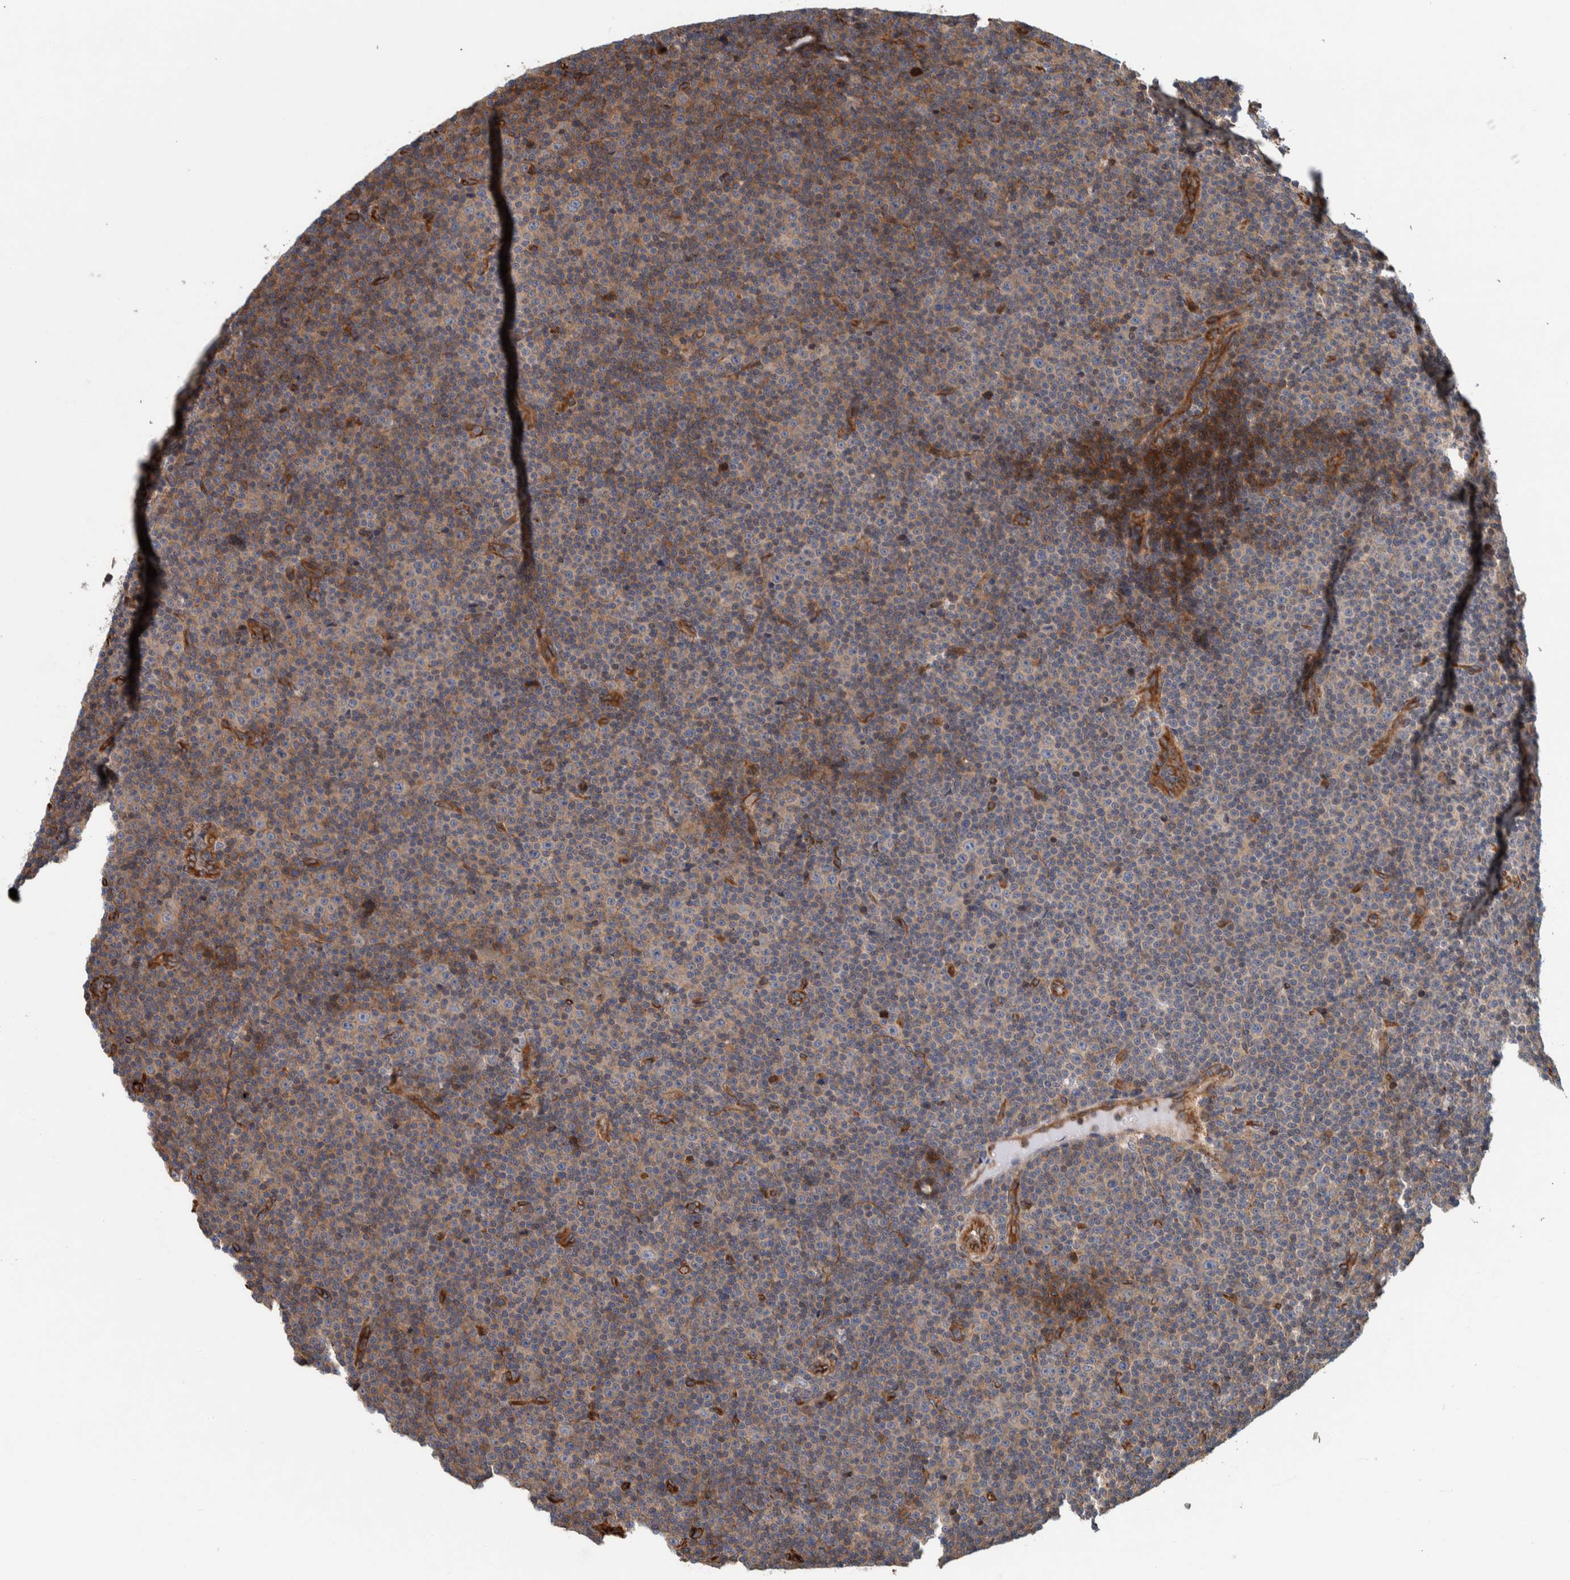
{"staining": {"intensity": "weak", "quantity": ">75%", "location": "cytoplasmic/membranous"}, "tissue": "lymphoma", "cell_type": "Tumor cells", "image_type": "cancer", "snomed": [{"axis": "morphology", "description": "Malignant lymphoma, non-Hodgkin's type, Low grade"}, {"axis": "topography", "description": "Lymph node"}], "caption": "Protein staining of malignant lymphoma, non-Hodgkin's type (low-grade) tissue reveals weak cytoplasmic/membranous expression in approximately >75% of tumor cells.", "gene": "PKD1L1", "patient": {"sex": "female", "age": 67}}